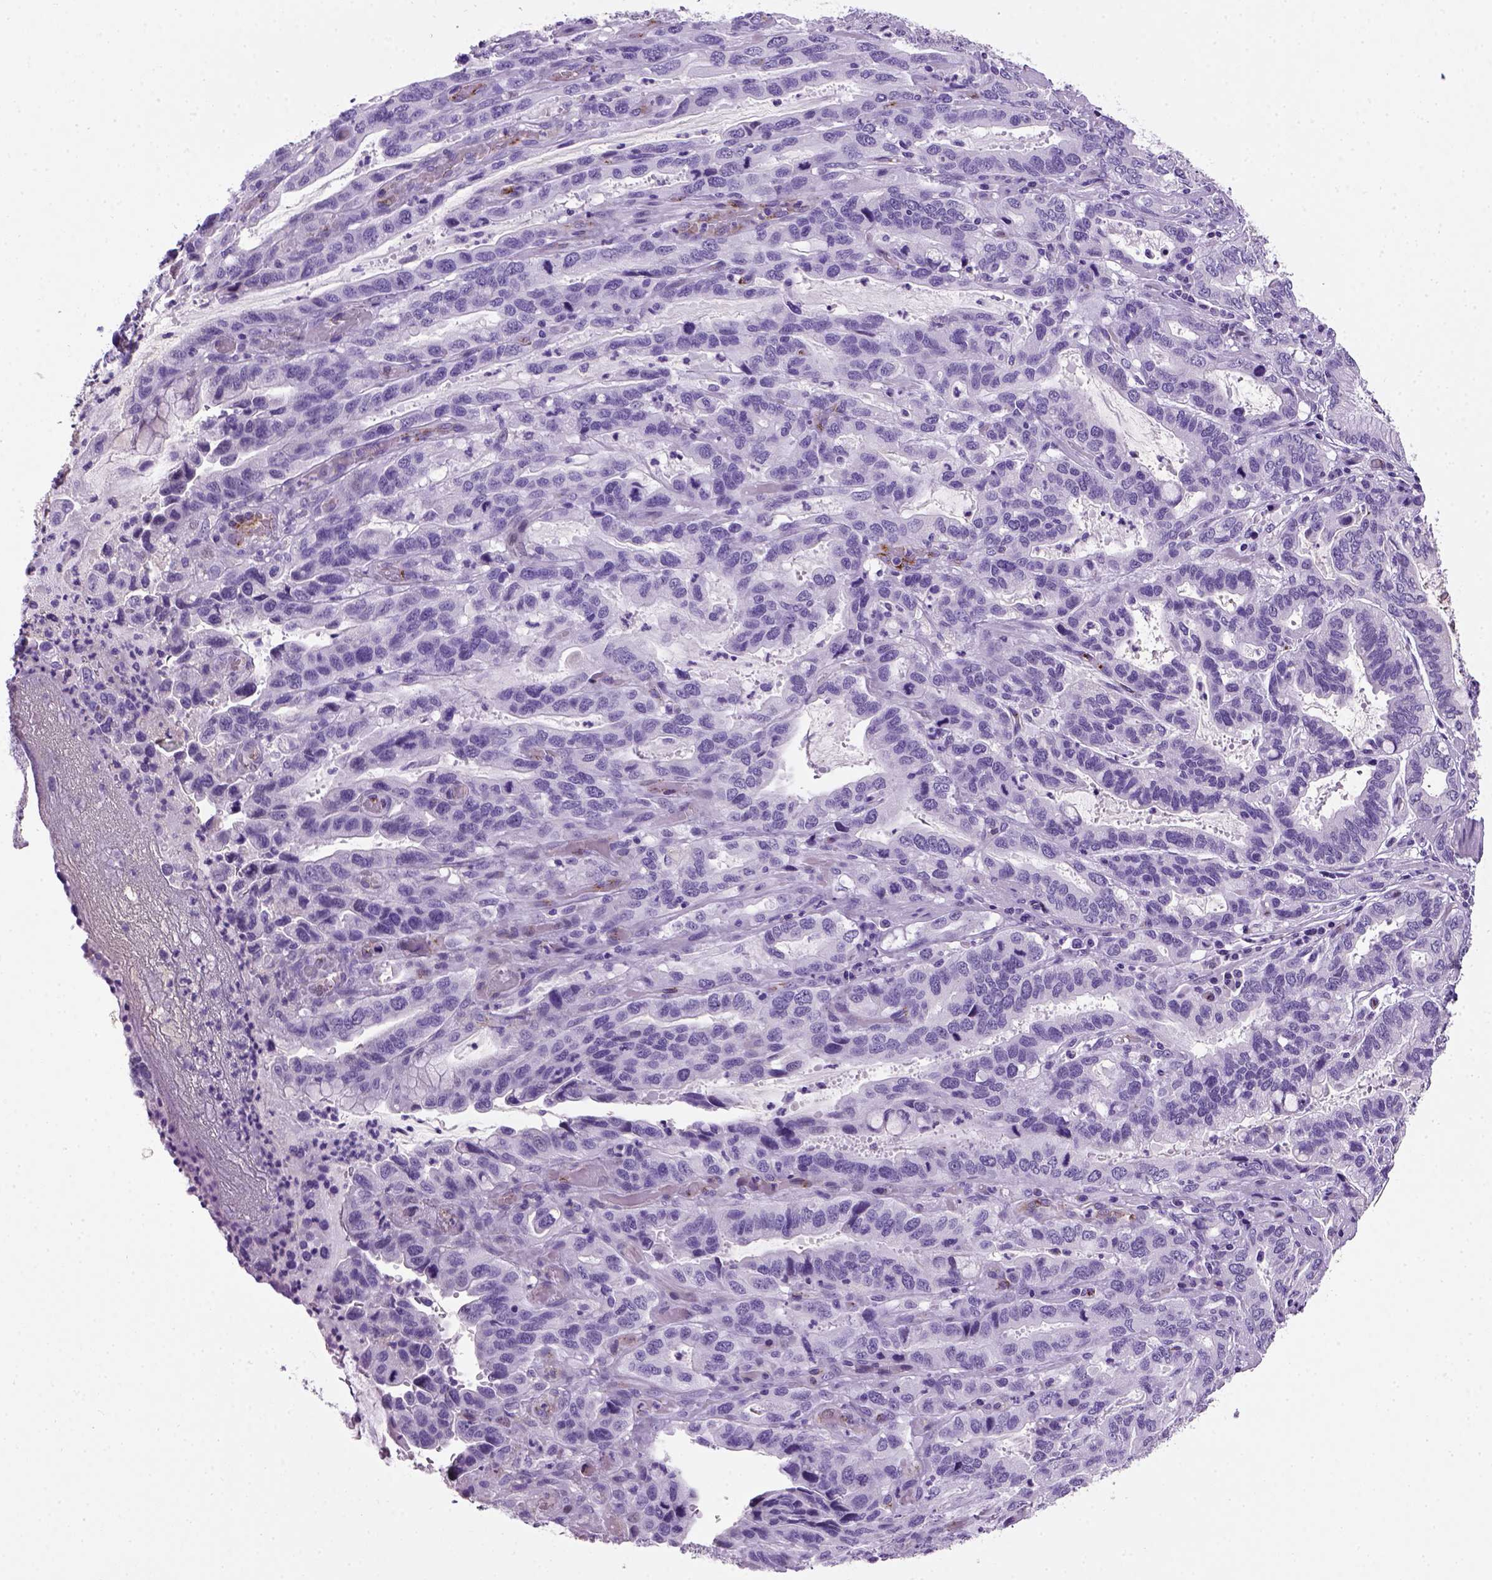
{"staining": {"intensity": "negative", "quantity": "none", "location": "none"}, "tissue": "stomach cancer", "cell_type": "Tumor cells", "image_type": "cancer", "snomed": [{"axis": "morphology", "description": "Adenocarcinoma, NOS"}, {"axis": "topography", "description": "Stomach, lower"}], "caption": "An image of human stomach cancer (adenocarcinoma) is negative for staining in tumor cells.", "gene": "VWF", "patient": {"sex": "female", "age": 76}}